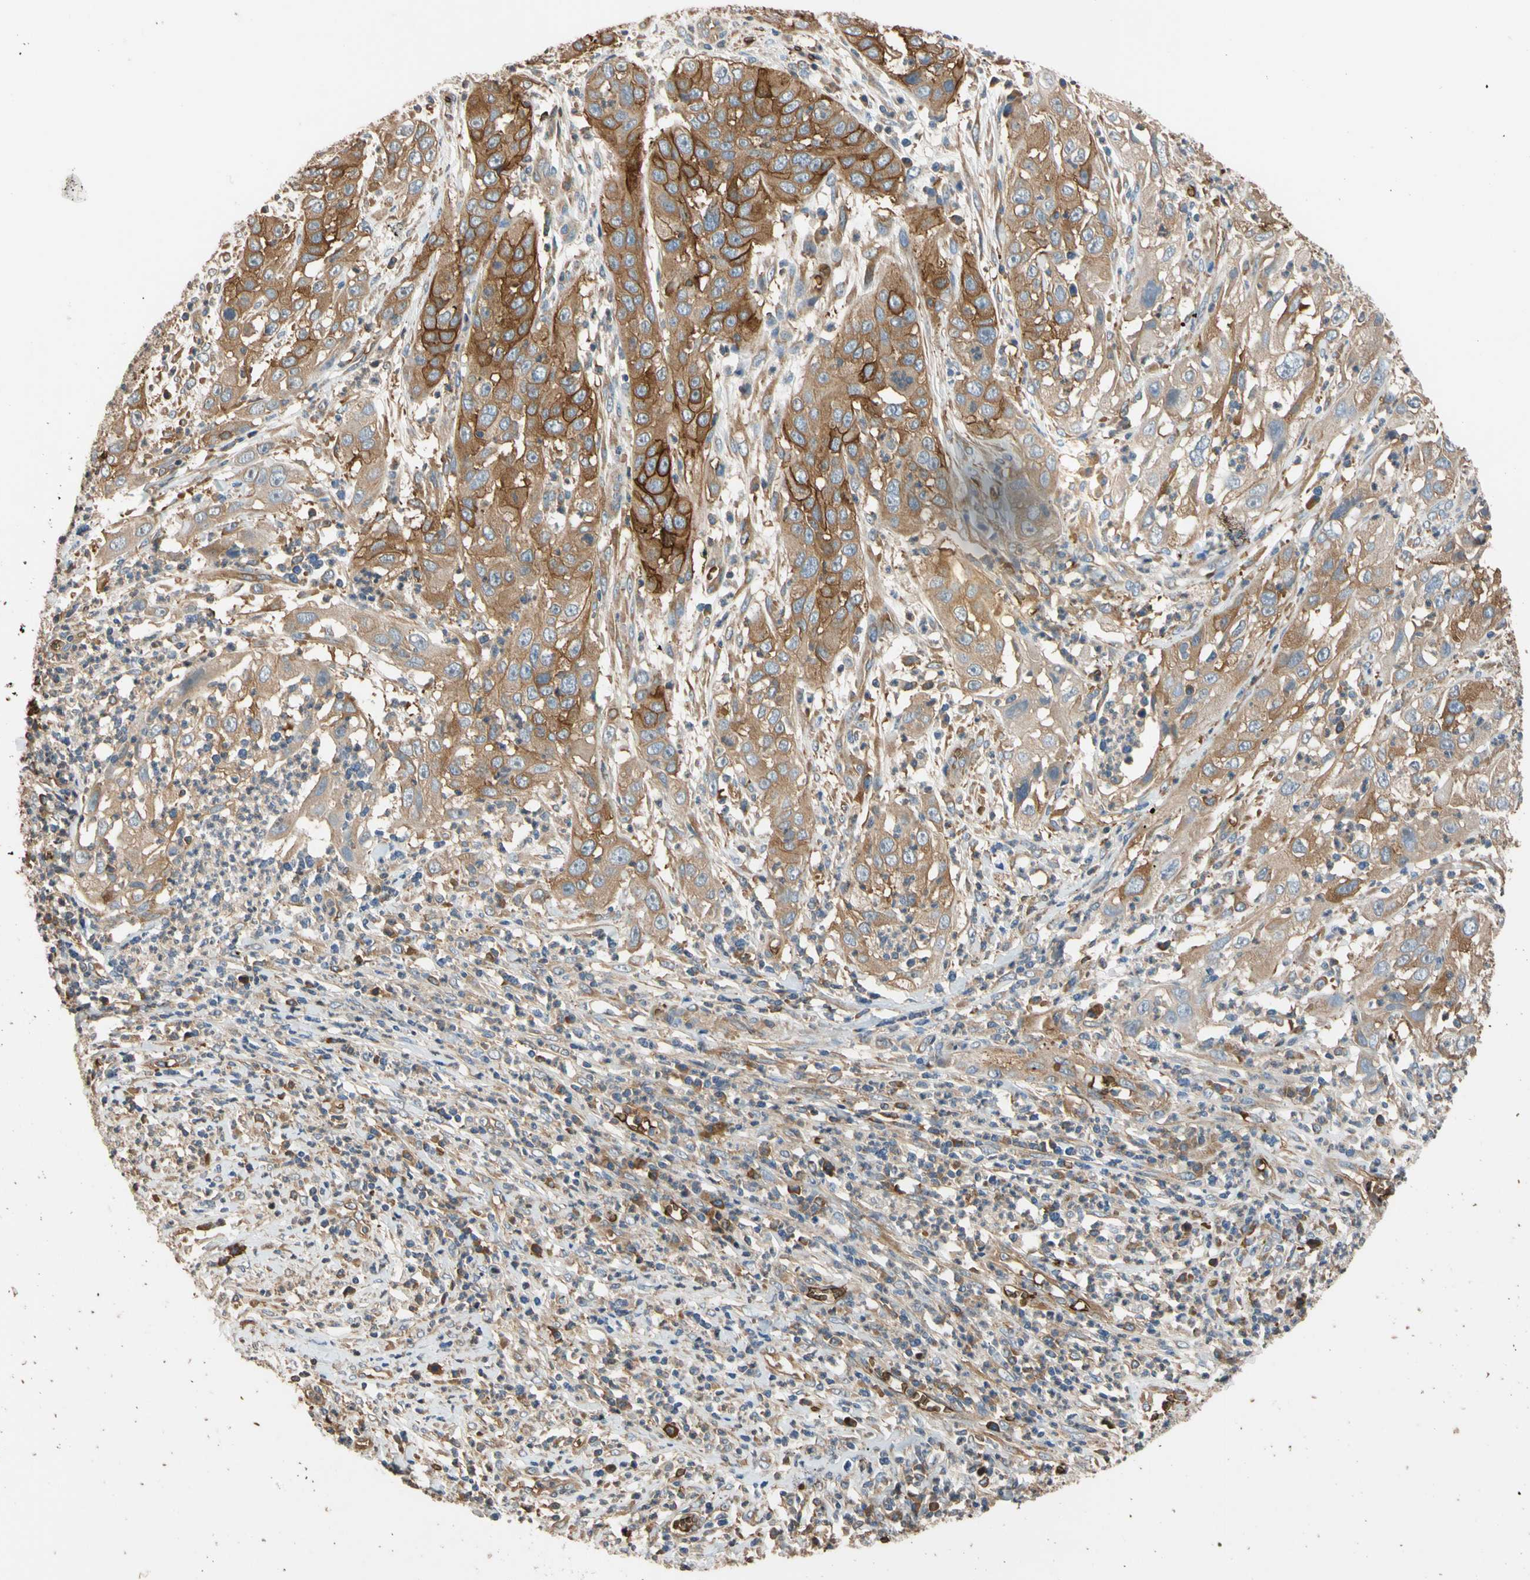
{"staining": {"intensity": "strong", "quantity": ">75%", "location": "cytoplasmic/membranous"}, "tissue": "cervical cancer", "cell_type": "Tumor cells", "image_type": "cancer", "snomed": [{"axis": "morphology", "description": "Squamous cell carcinoma, NOS"}, {"axis": "topography", "description": "Cervix"}], "caption": "Immunohistochemistry photomicrograph of neoplastic tissue: cervical cancer stained using IHC demonstrates high levels of strong protein expression localized specifically in the cytoplasmic/membranous of tumor cells, appearing as a cytoplasmic/membranous brown color.", "gene": "RIOK2", "patient": {"sex": "female", "age": 32}}